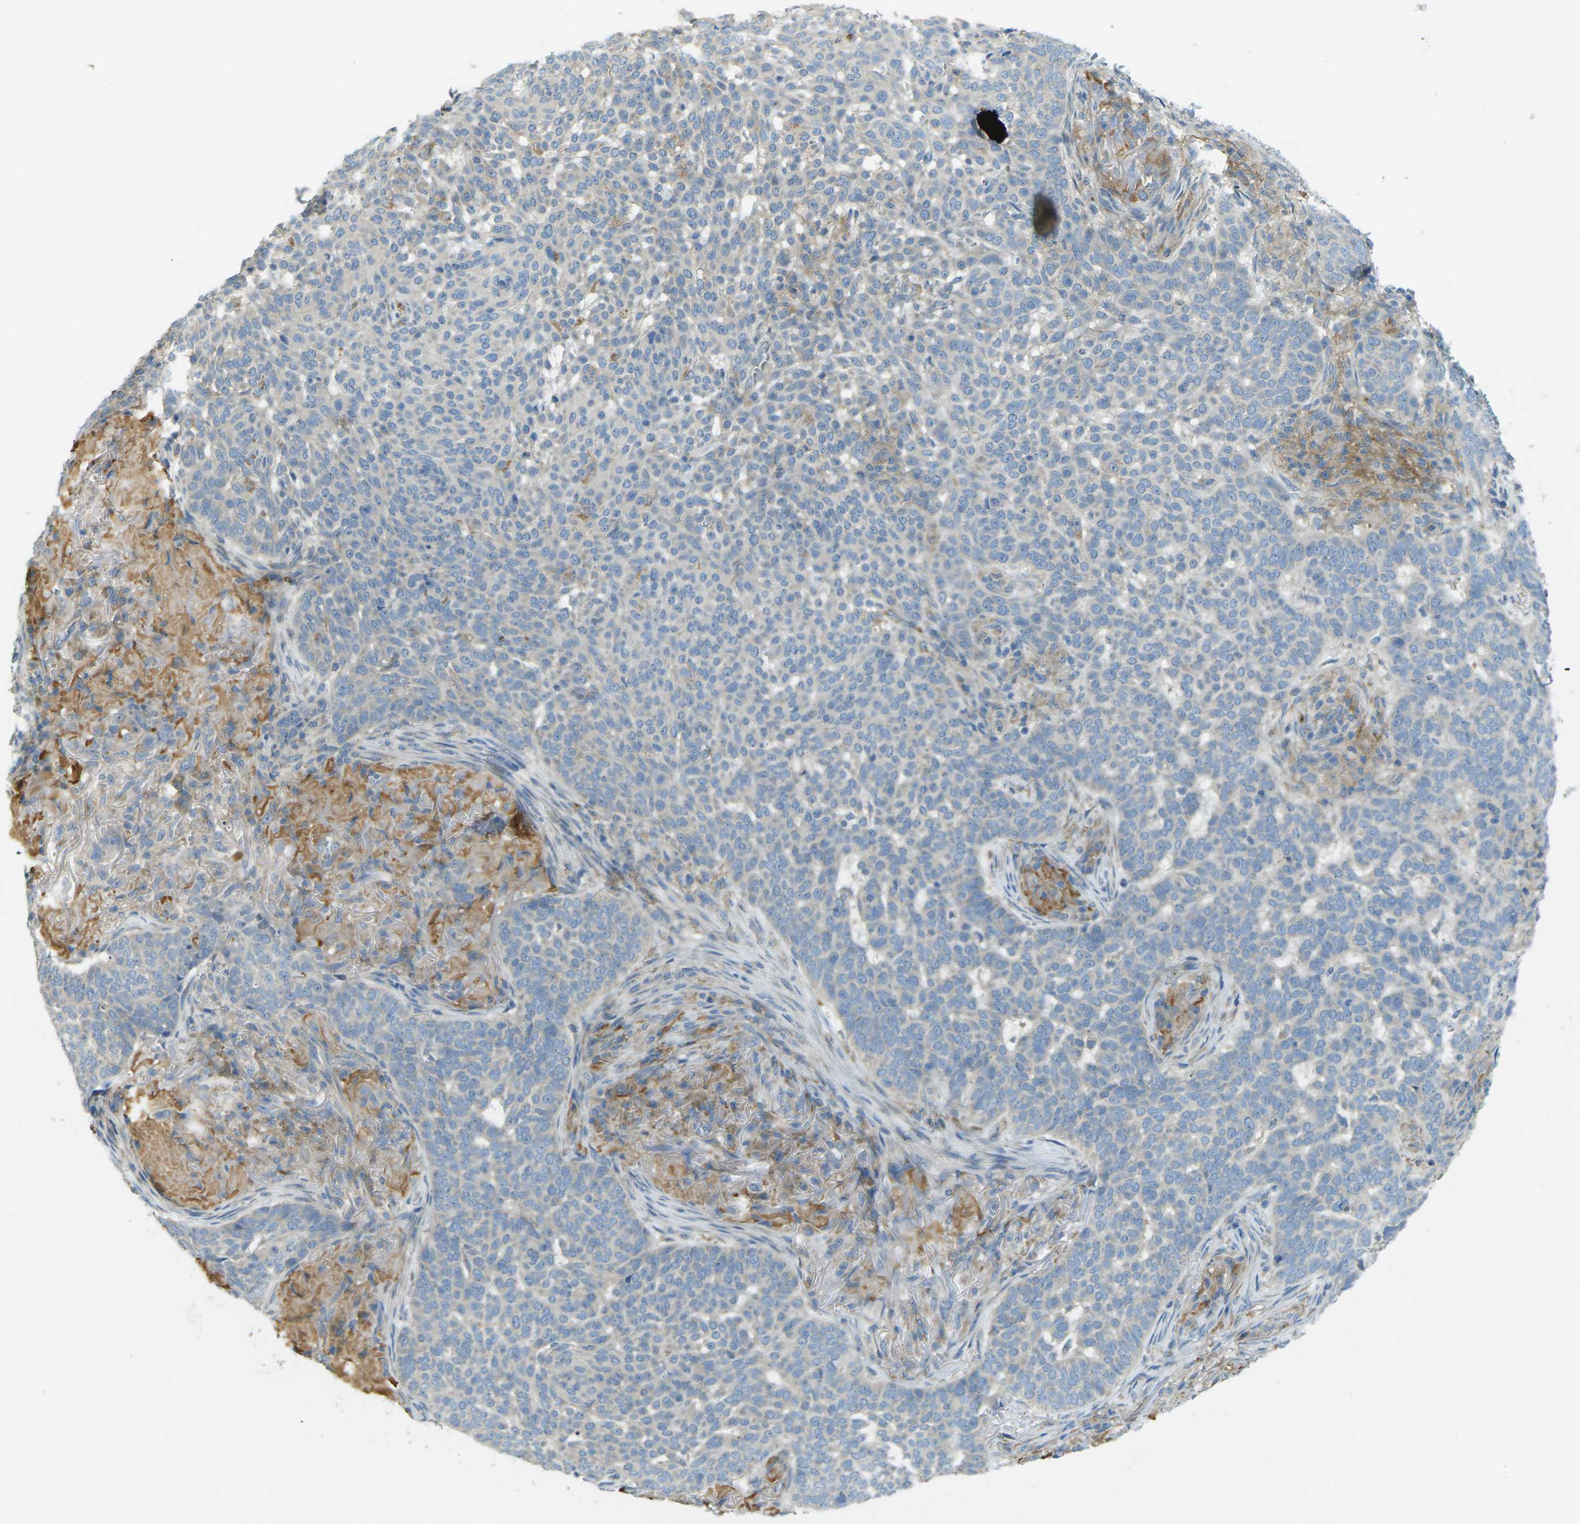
{"staining": {"intensity": "negative", "quantity": "none", "location": "none"}, "tissue": "skin cancer", "cell_type": "Tumor cells", "image_type": "cancer", "snomed": [{"axis": "morphology", "description": "Basal cell carcinoma"}, {"axis": "topography", "description": "Skin"}], "caption": "A photomicrograph of human skin basal cell carcinoma is negative for staining in tumor cells.", "gene": "MYLK4", "patient": {"sex": "male", "age": 85}}